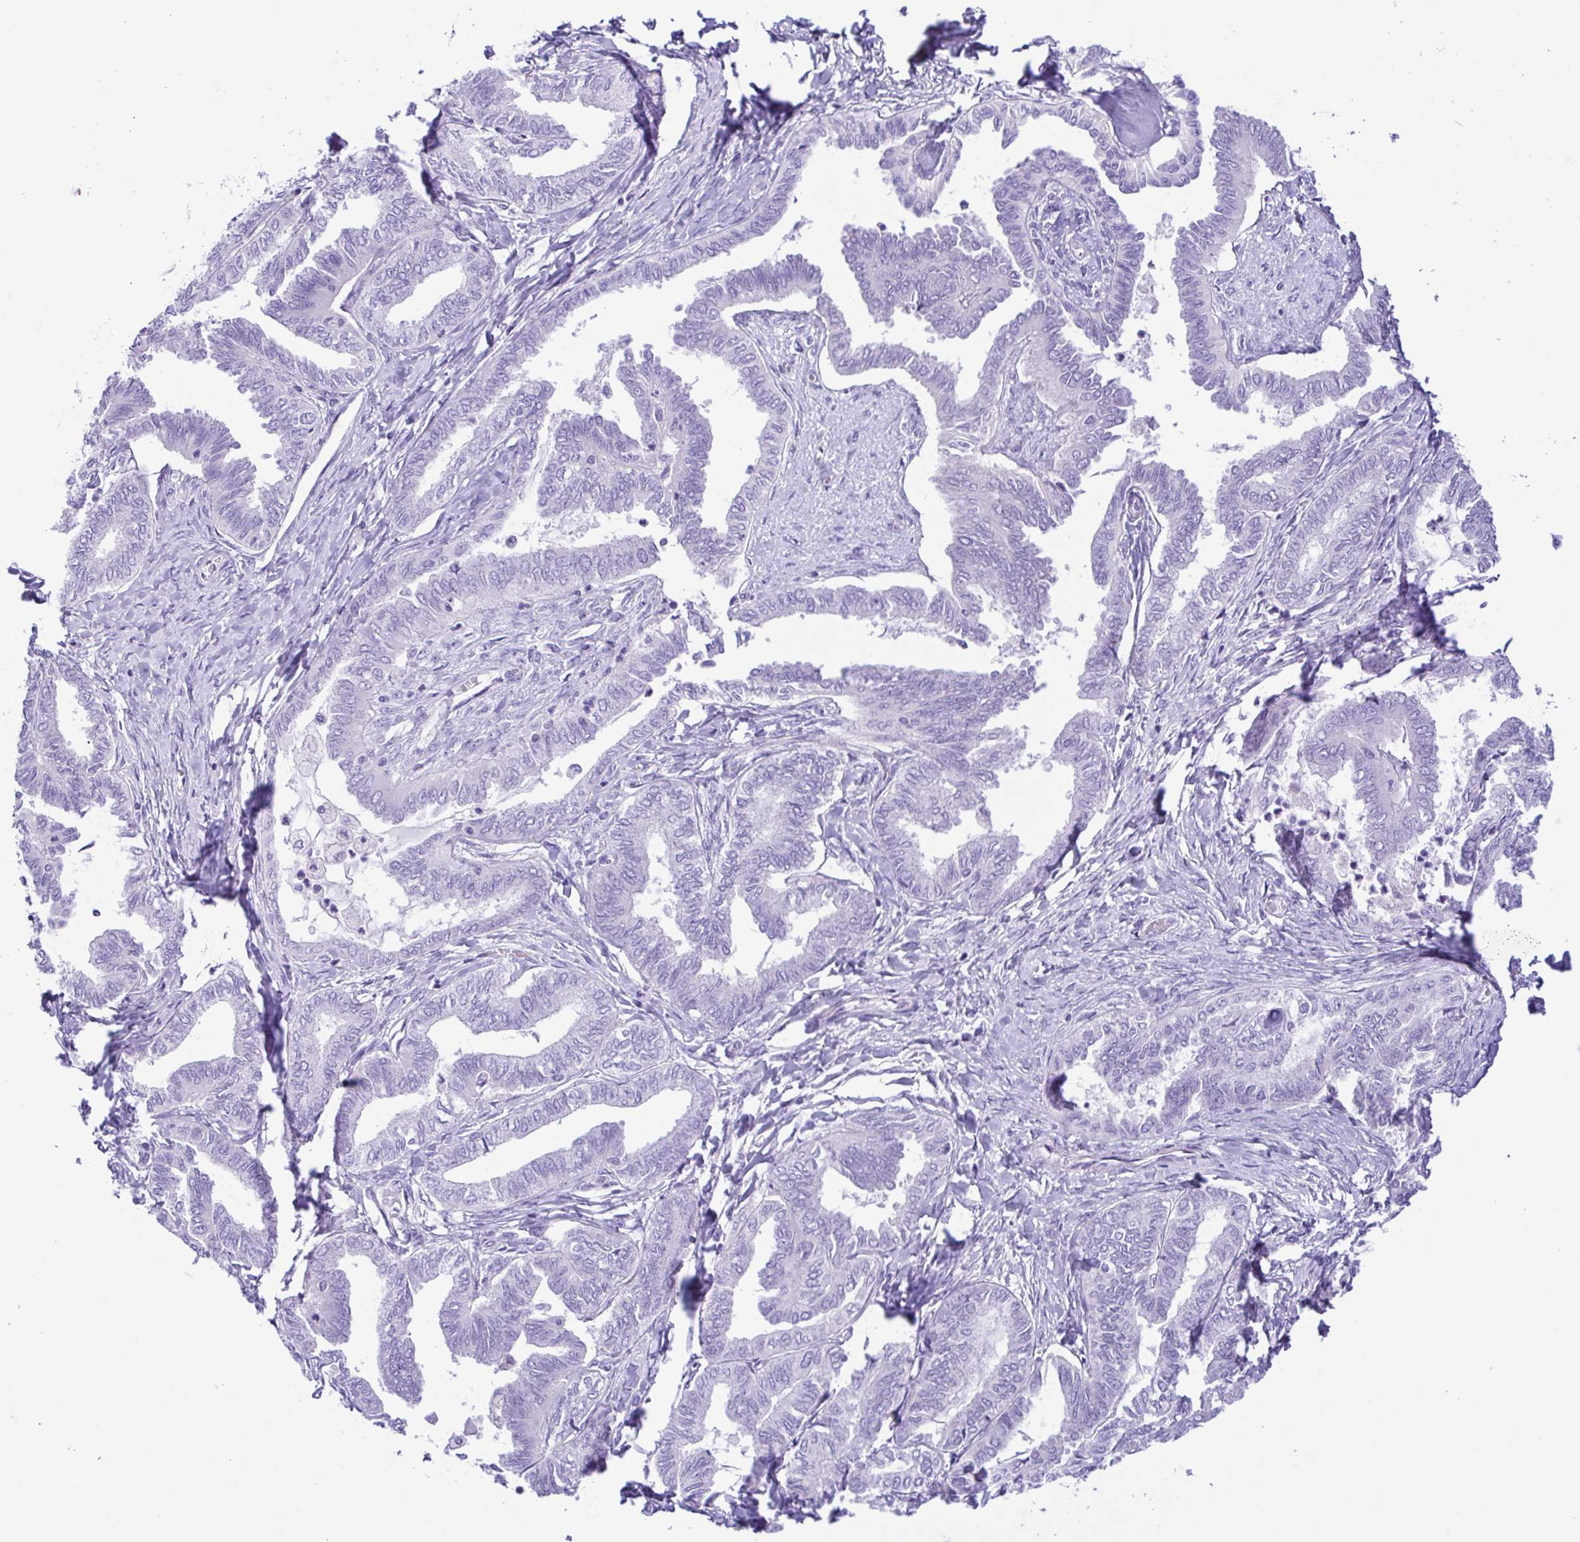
{"staining": {"intensity": "negative", "quantity": "none", "location": "none"}, "tissue": "ovarian cancer", "cell_type": "Tumor cells", "image_type": "cancer", "snomed": [{"axis": "morphology", "description": "Carcinoma, endometroid"}, {"axis": "topography", "description": "Ovary"}], "caption": "IHC of ovarian cancer displays no positivity in tumor cells. (DAB (3,3'-diaminobenzidine) immunohistochemistry with hematoxylin counter stain).", "gene": "ISM2", "patient": {"sex": "female", "age": 70}}